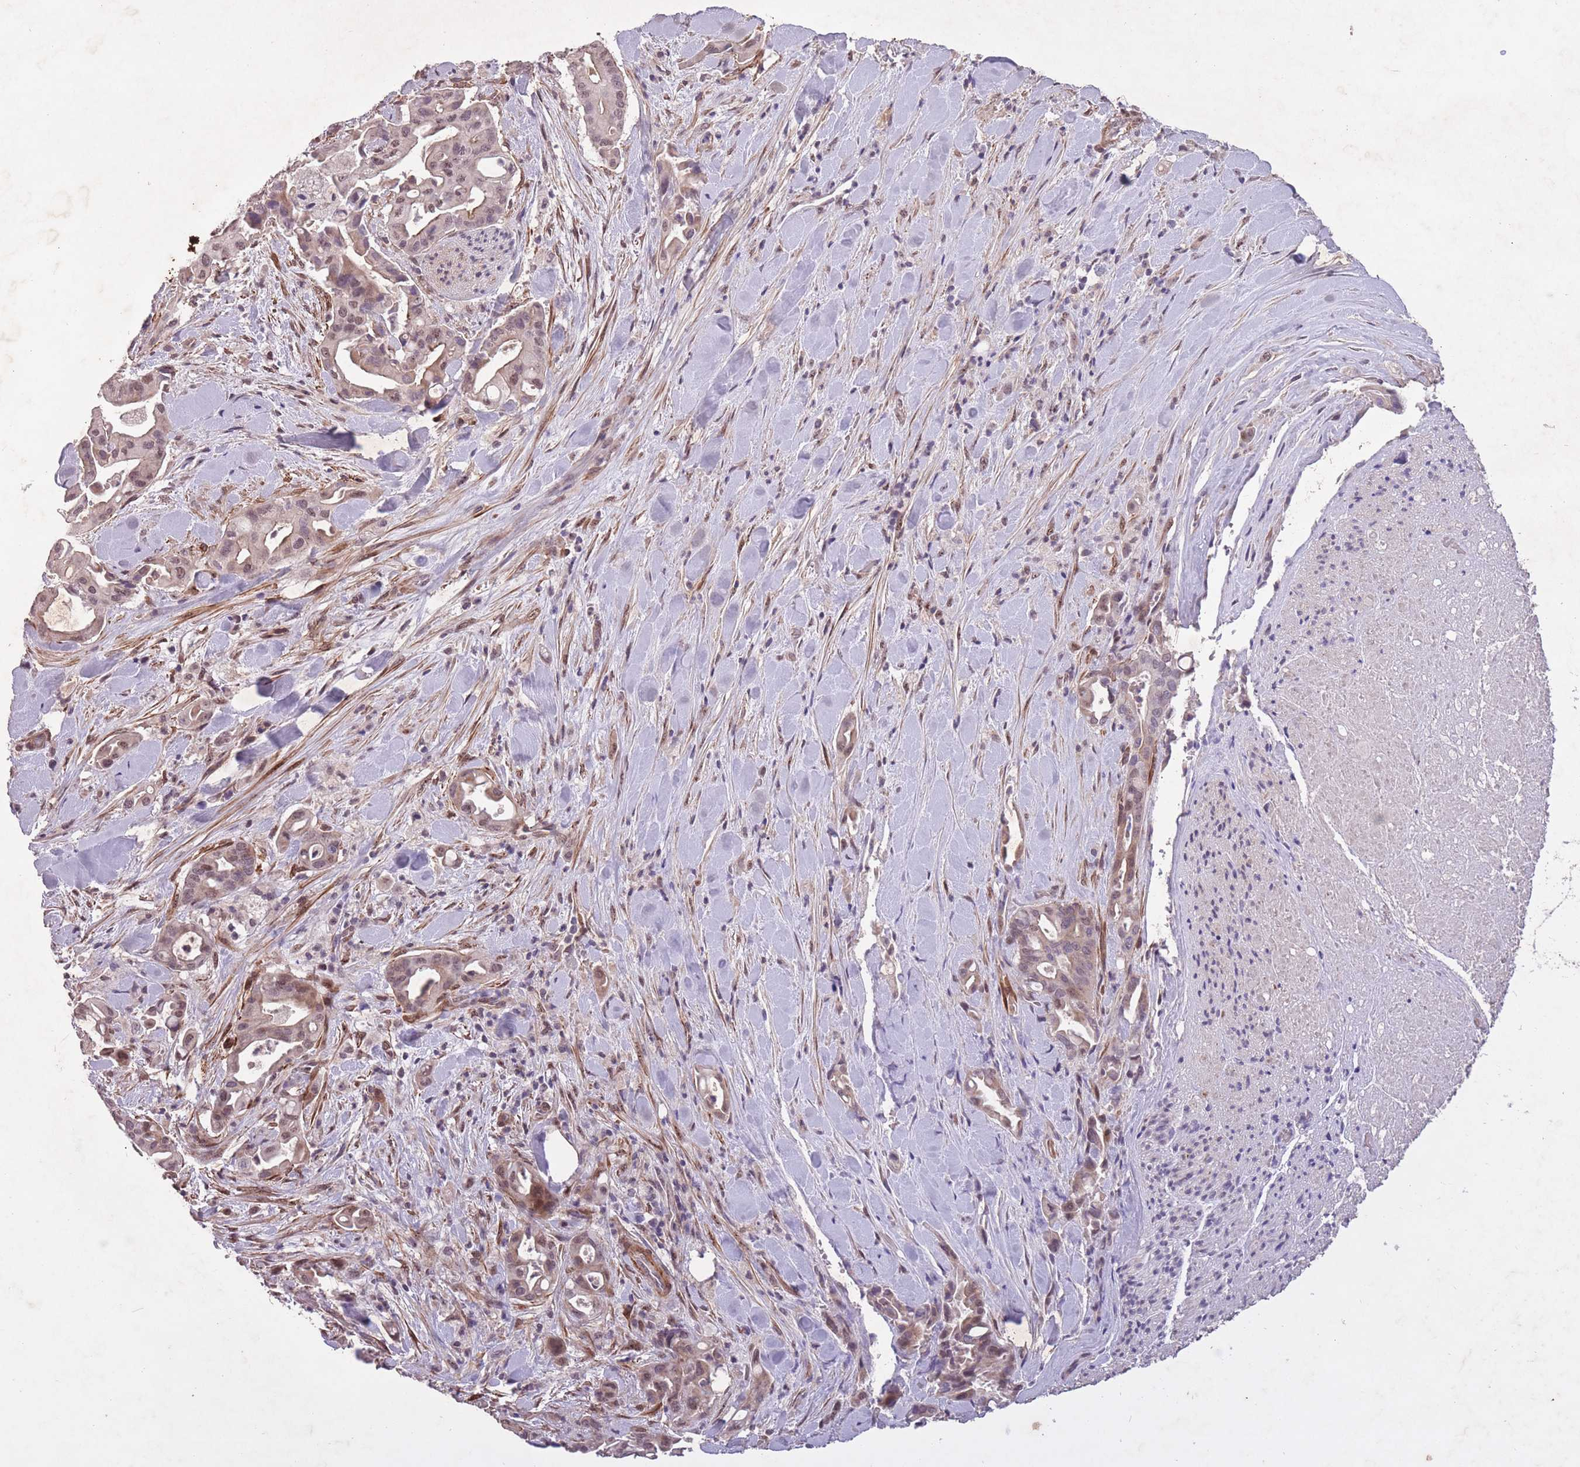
{"staining": {"intensity": "weak", "quantity": "25%-75%", "location": "nuclear"}, "tissue": "liver cancer", "cell_type": "Tumor cells", "image_type": "cancer", "snomed": [{"axis": "morphology", "description": "Cholangiocarcinoma"}, {"axis": "topography", "description": "Liver"}], "caption": "Immunohistochemical staining of liver cholangiocarcinoma displays weak nuclear protein staining in about 25%-75% of tumor cells. (brown staining indicates protein expression, while blue staining denotes nuclei).", "gene": "CBX6", "patient": {"sex": "female", "age": 68}}